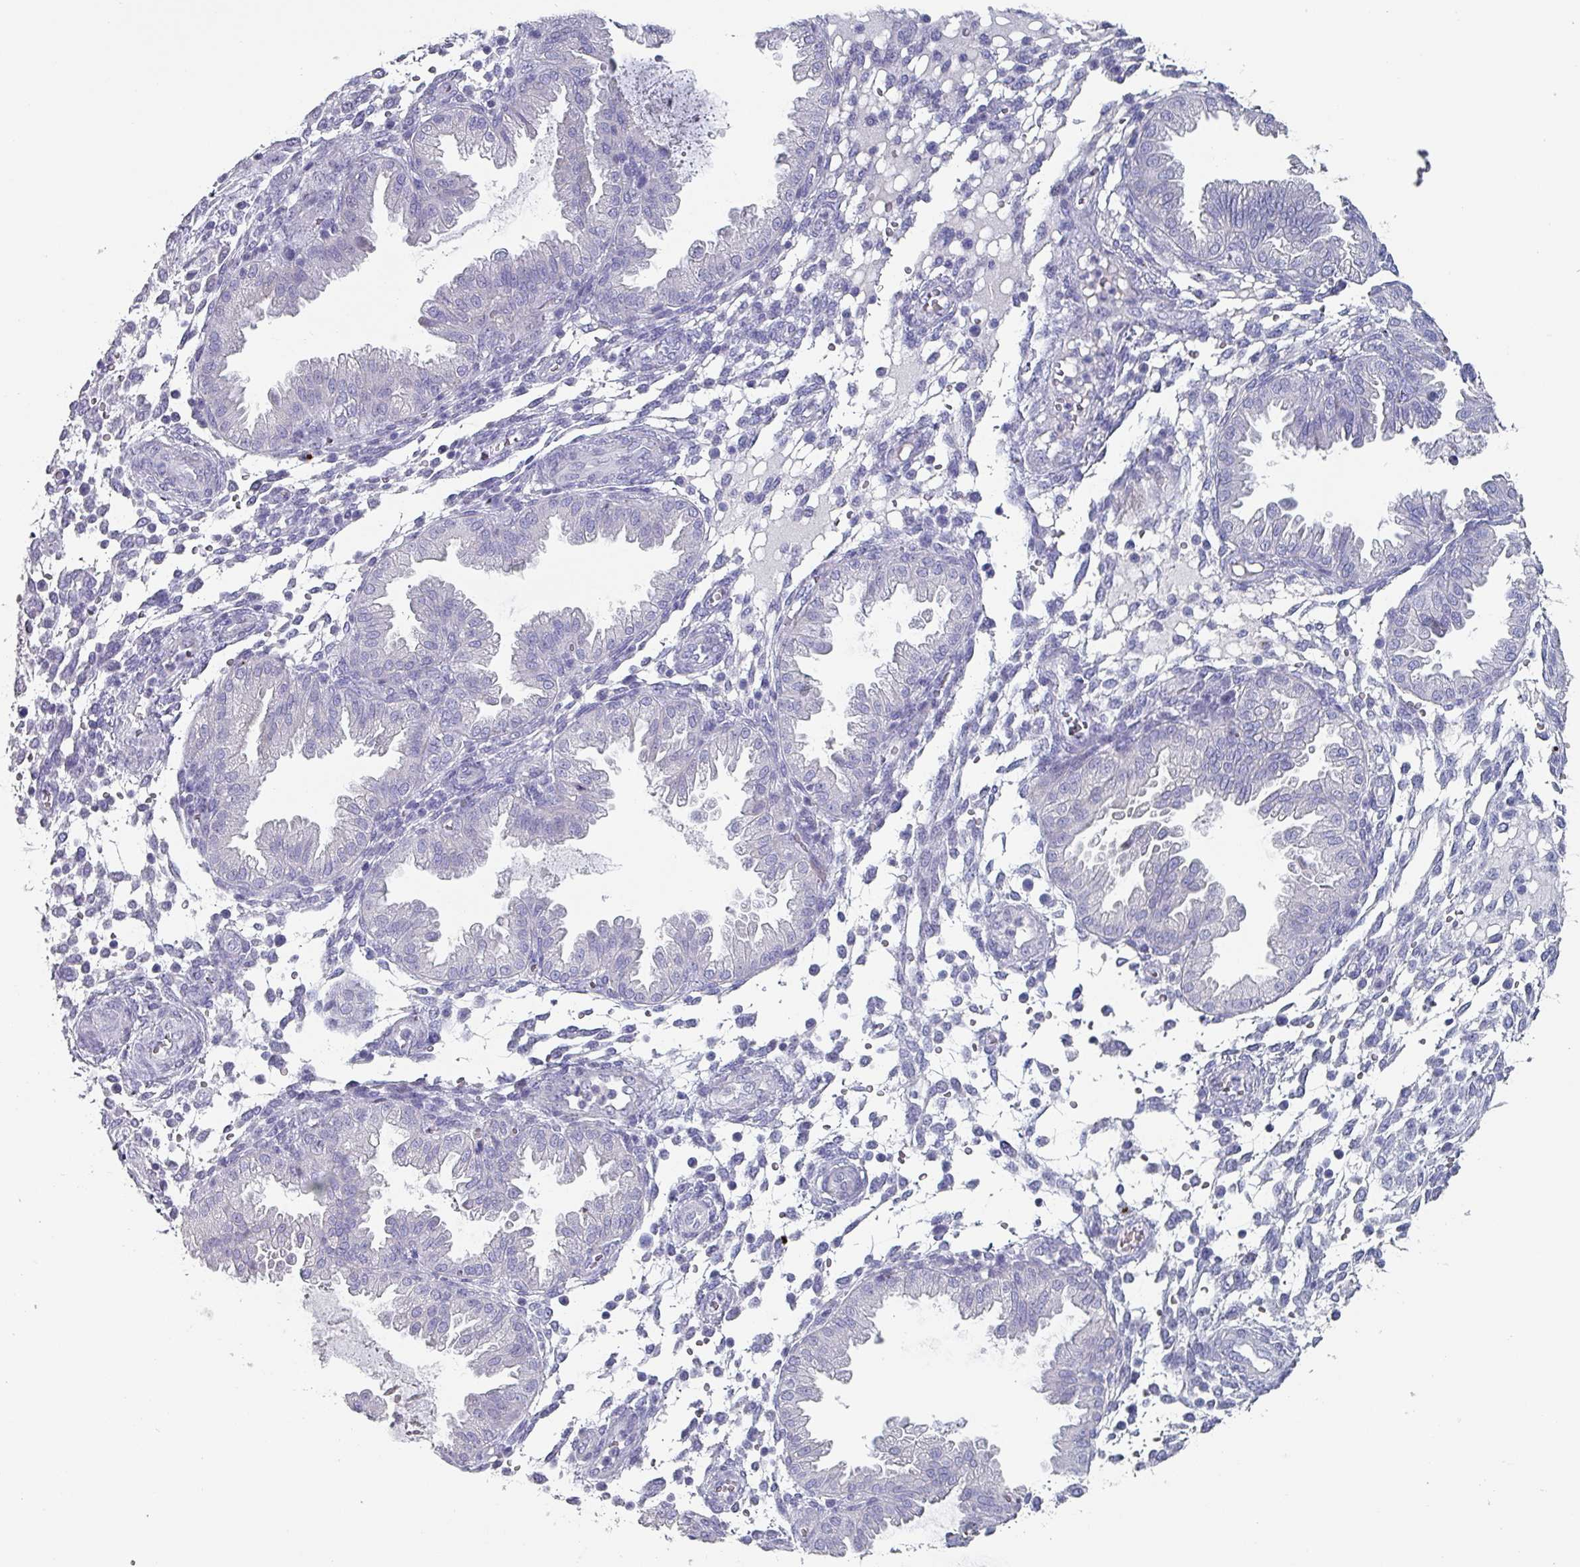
{"staining": {"intensity": "negative", "quantity": "none", "location": "none"}, "tissue": "endometrium", "cell_type": "Cells in endometrial stroma", "image_type": "normal", "snomed": [{"axis": "morphology", "description": "Normal tissue, NOS"}, {"axis": "topography", "description": "Endometrium"}], "caption": "This histopathology image is of unremarkable endometrium stained with immunohistochemistry (IHC) to label a protein in brown with the nuclei are counter-stained blue. There is no expression in cells in endometrial stroma.", "gene": "INS", "patient": {"sex": "female", "age": 33}}